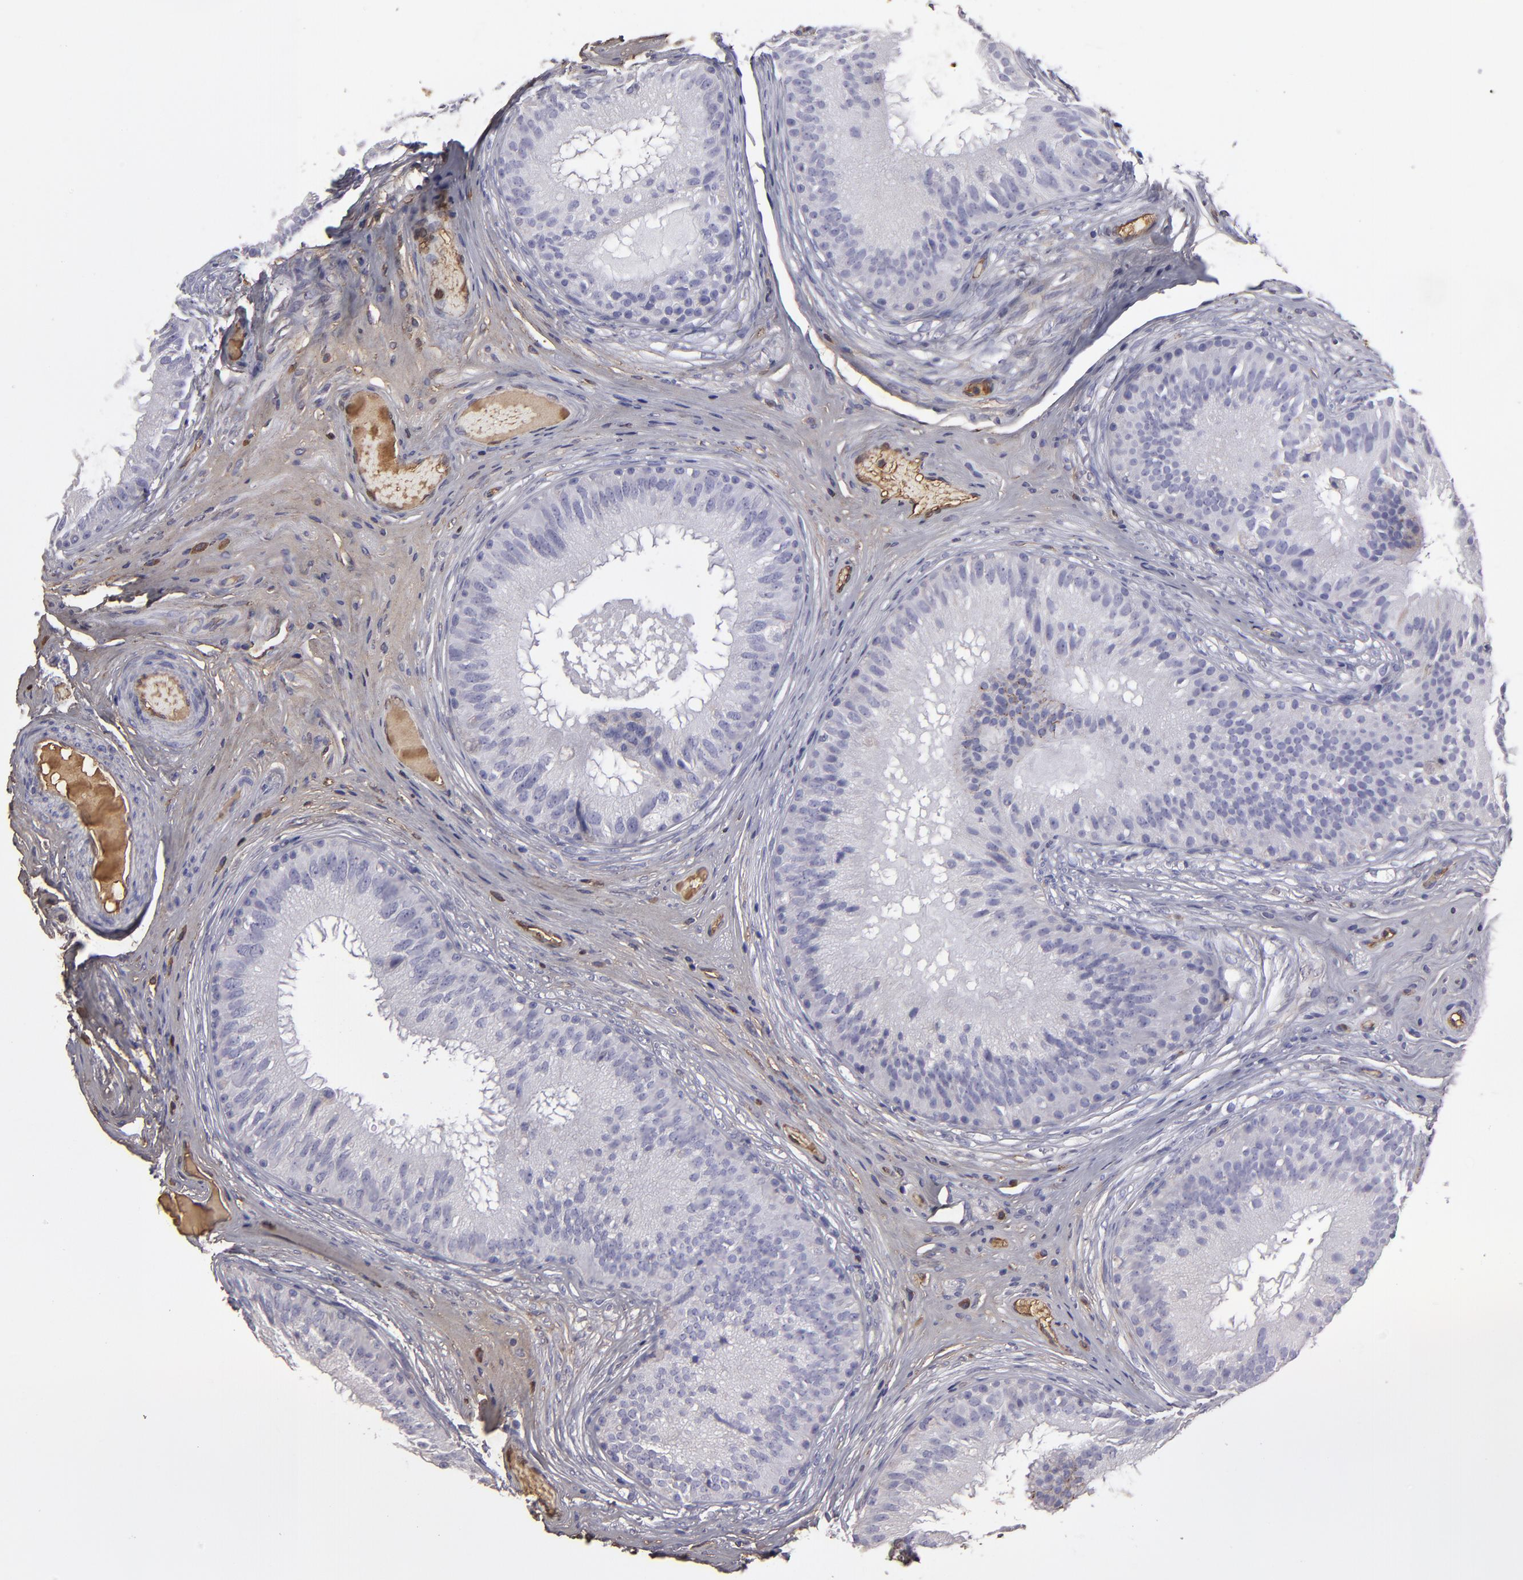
{"staining": {"intensity": "negative", "quantity": "none", "location": "none"}, "tissue": "epididymis", "cell_type": "Glandular cells", "image_type": "normal", "snomed": [{"axis": "morphology", "description": "Normal tissue, NOS"}, {"axis": "topography", "description": "Epididymis"}], "caption": "Immunohistochemical staining of benign epididymis displays no significant staining in glandular cells. (DAB IHC visualized using brightfield microscopy, high magnification).", "gene": "ABCC4", "patient": {"sex": "male", "age": 32}}